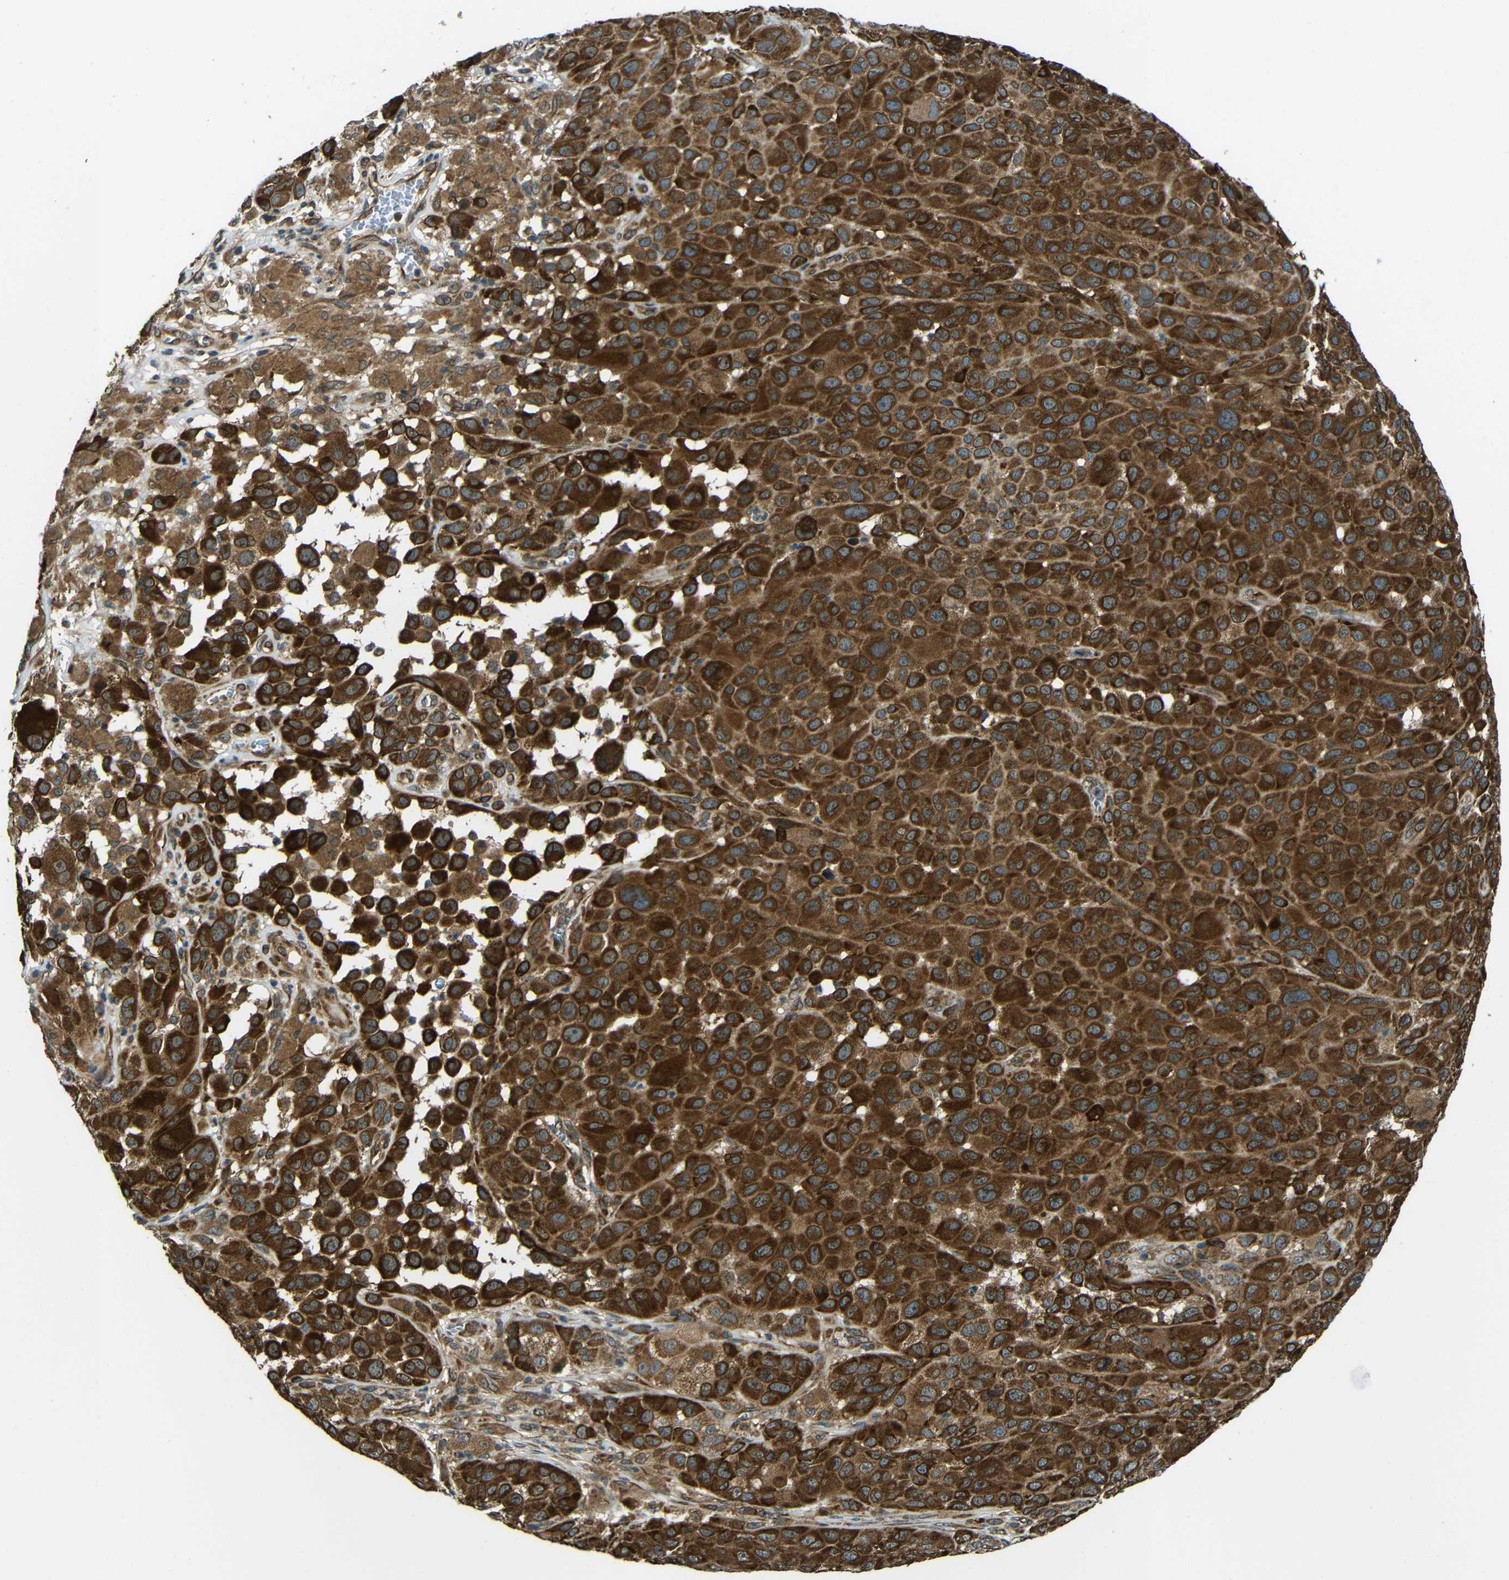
{"staining": {"intensity": "strong", "quantity": ">75%", "location": "cytoplasmic/membranous"}, "tissue": "melanoma", "cell_type": "Tumor cells", "image_type": "cancer", "snomed": [{"axis": "morphology", "description": "Malignant melanoma, NOS"}, {"axis": "topography", "description": "Skin"}], "caption": "High-power microscopy captured an immunohistochemistry micrograph of melanoma, revealing strong cytoplasmic/membranous positivity in about >75% of tumor cells.", "gene": "VAPB", "patient": {"sex": "male", "age": 96}}